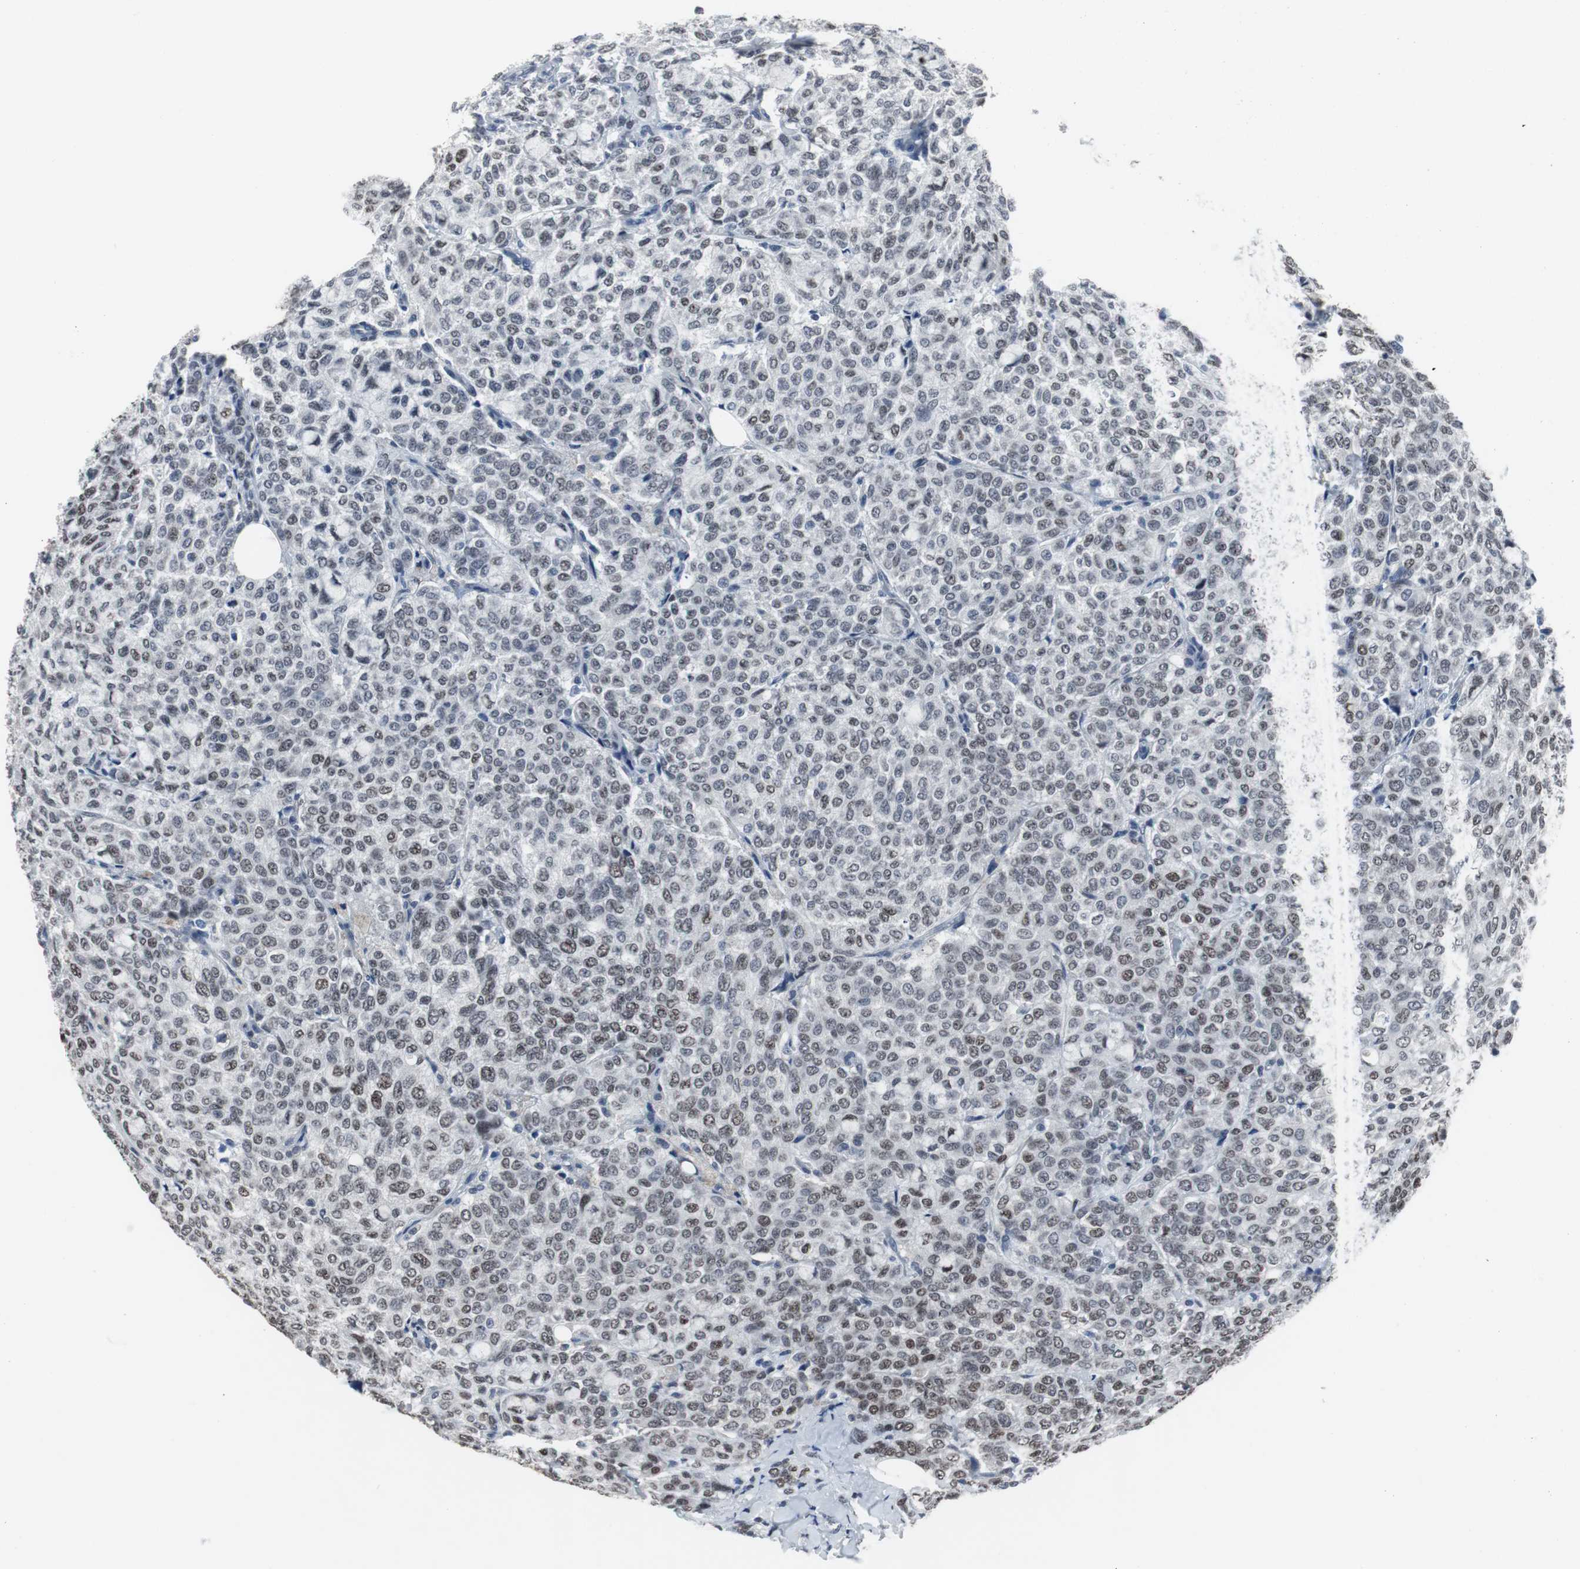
{"staining": {"intensity": "weak", "quantity": ">75%", "location": "nuclear"}, "tissue": "breast cancer", "cell_type": "Tumor cells", "image_type": "cancer", "snomed": [{"axis": "morphology", "description": "Lobular carcinoma"}, {"axis": "topography", "description": "Breast"}], "caption": "High-power microscopy captured an immunohistochemistry image of lobular carcinoma (breast), revealing weak nuclear staining in about >75% of tumor cells.", "gene": "FOXP4", "patient": {"sex": "female", "age": 60}}